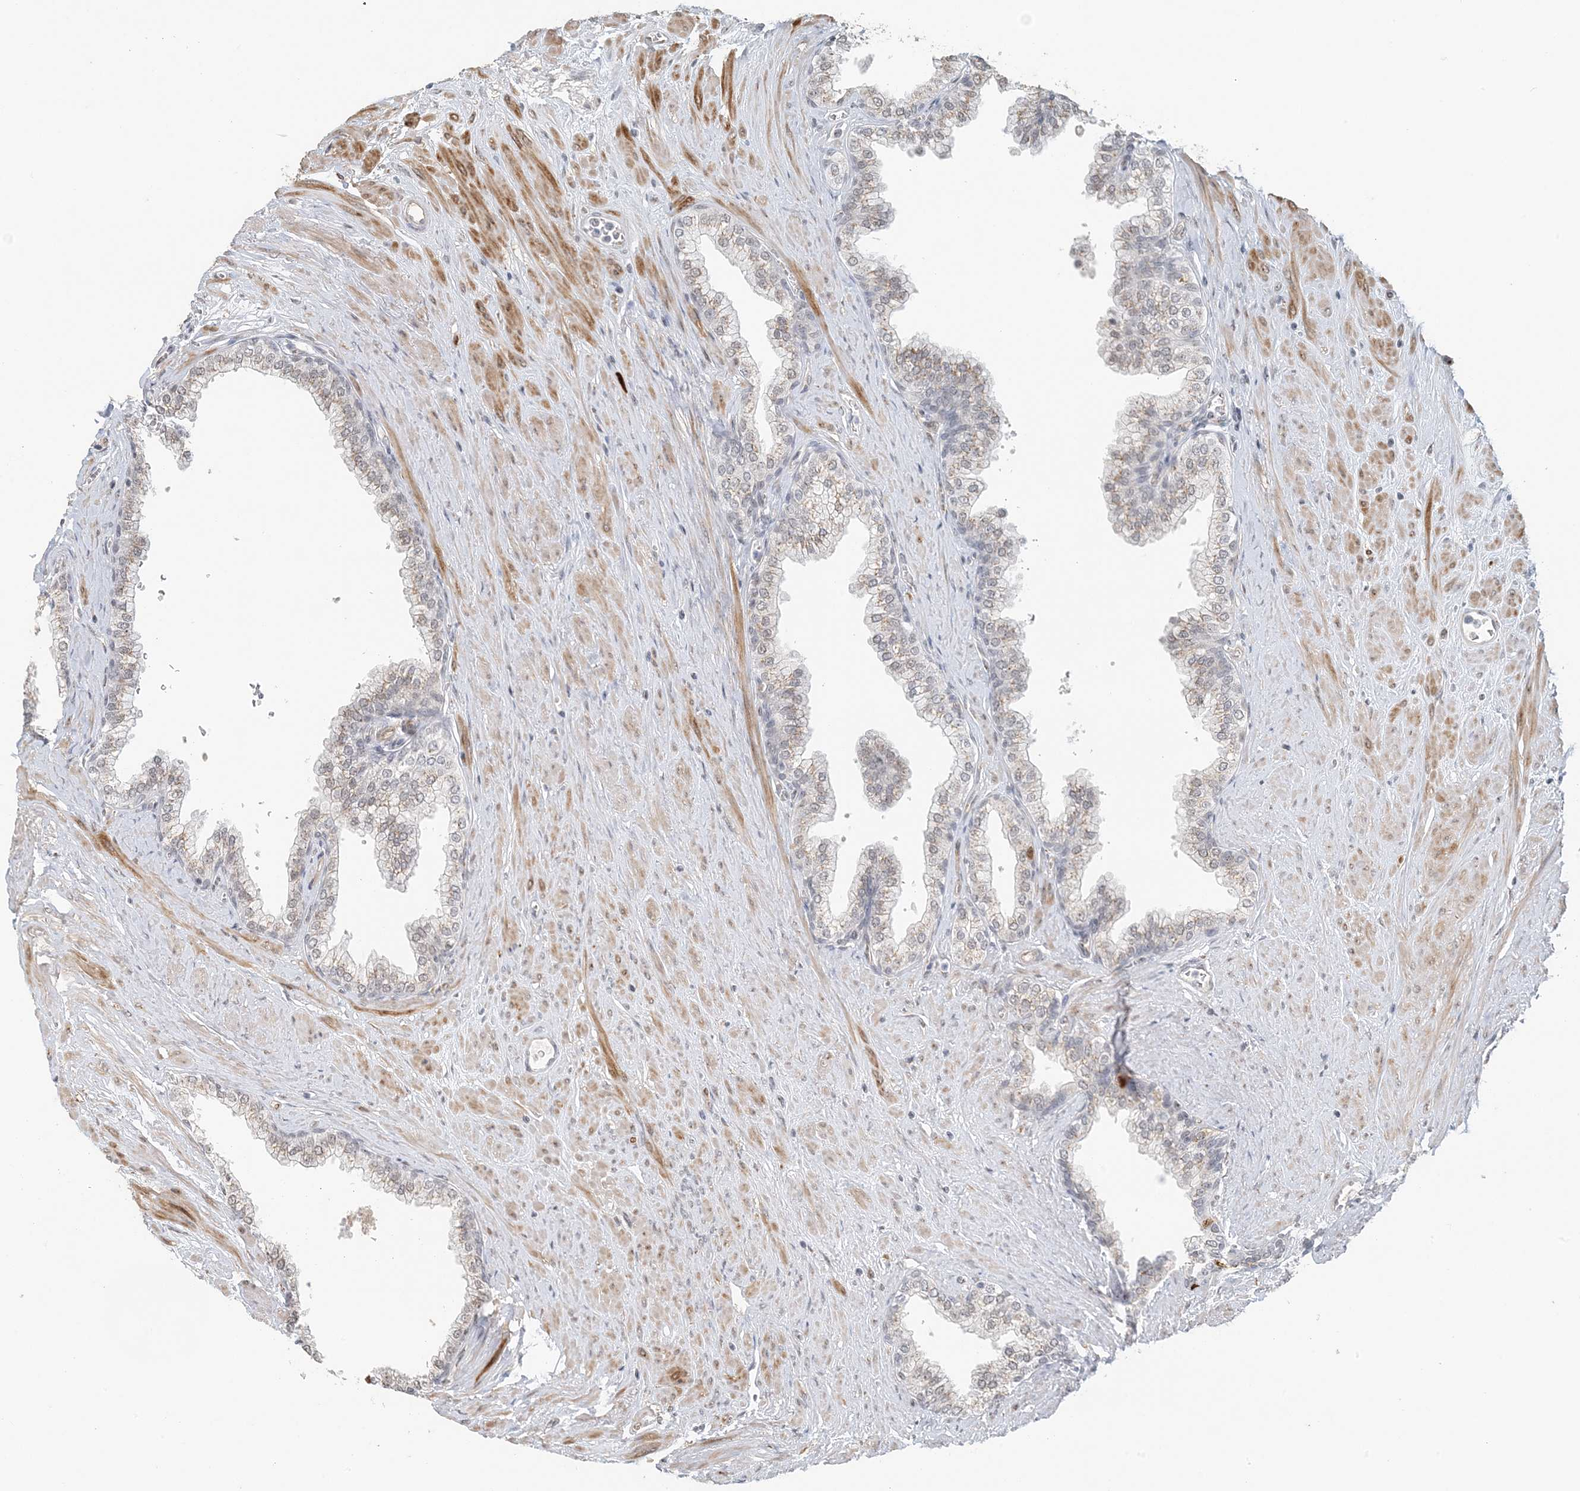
{"staining": {"intensity": "weak", "quantity": "25%-75%", "location": "cytoplasmic/membranous"}, "tissue": "prostate", "cell_type": "Glandular cells", "image_type": "normal", "snomed": [{"axis": "morphology", "description": "Normal tissue, NOS"}, {"axis": "morphology", "description": "Urothelial carcinoma, Low grade"}, {"axis": "topography", "description": "Urinary bladder"}, {"axis": "topography", "description": "Prostate"}], "caption": "Prostate stained with DAB immunohistochemistry (IHC) reveals low levels of weak cytoplasmic/membranous expression in approximately 25%-75% of glandular cells.", "gene": "ZCCHC4", "patient": {"sex": "male", "age": 60}}